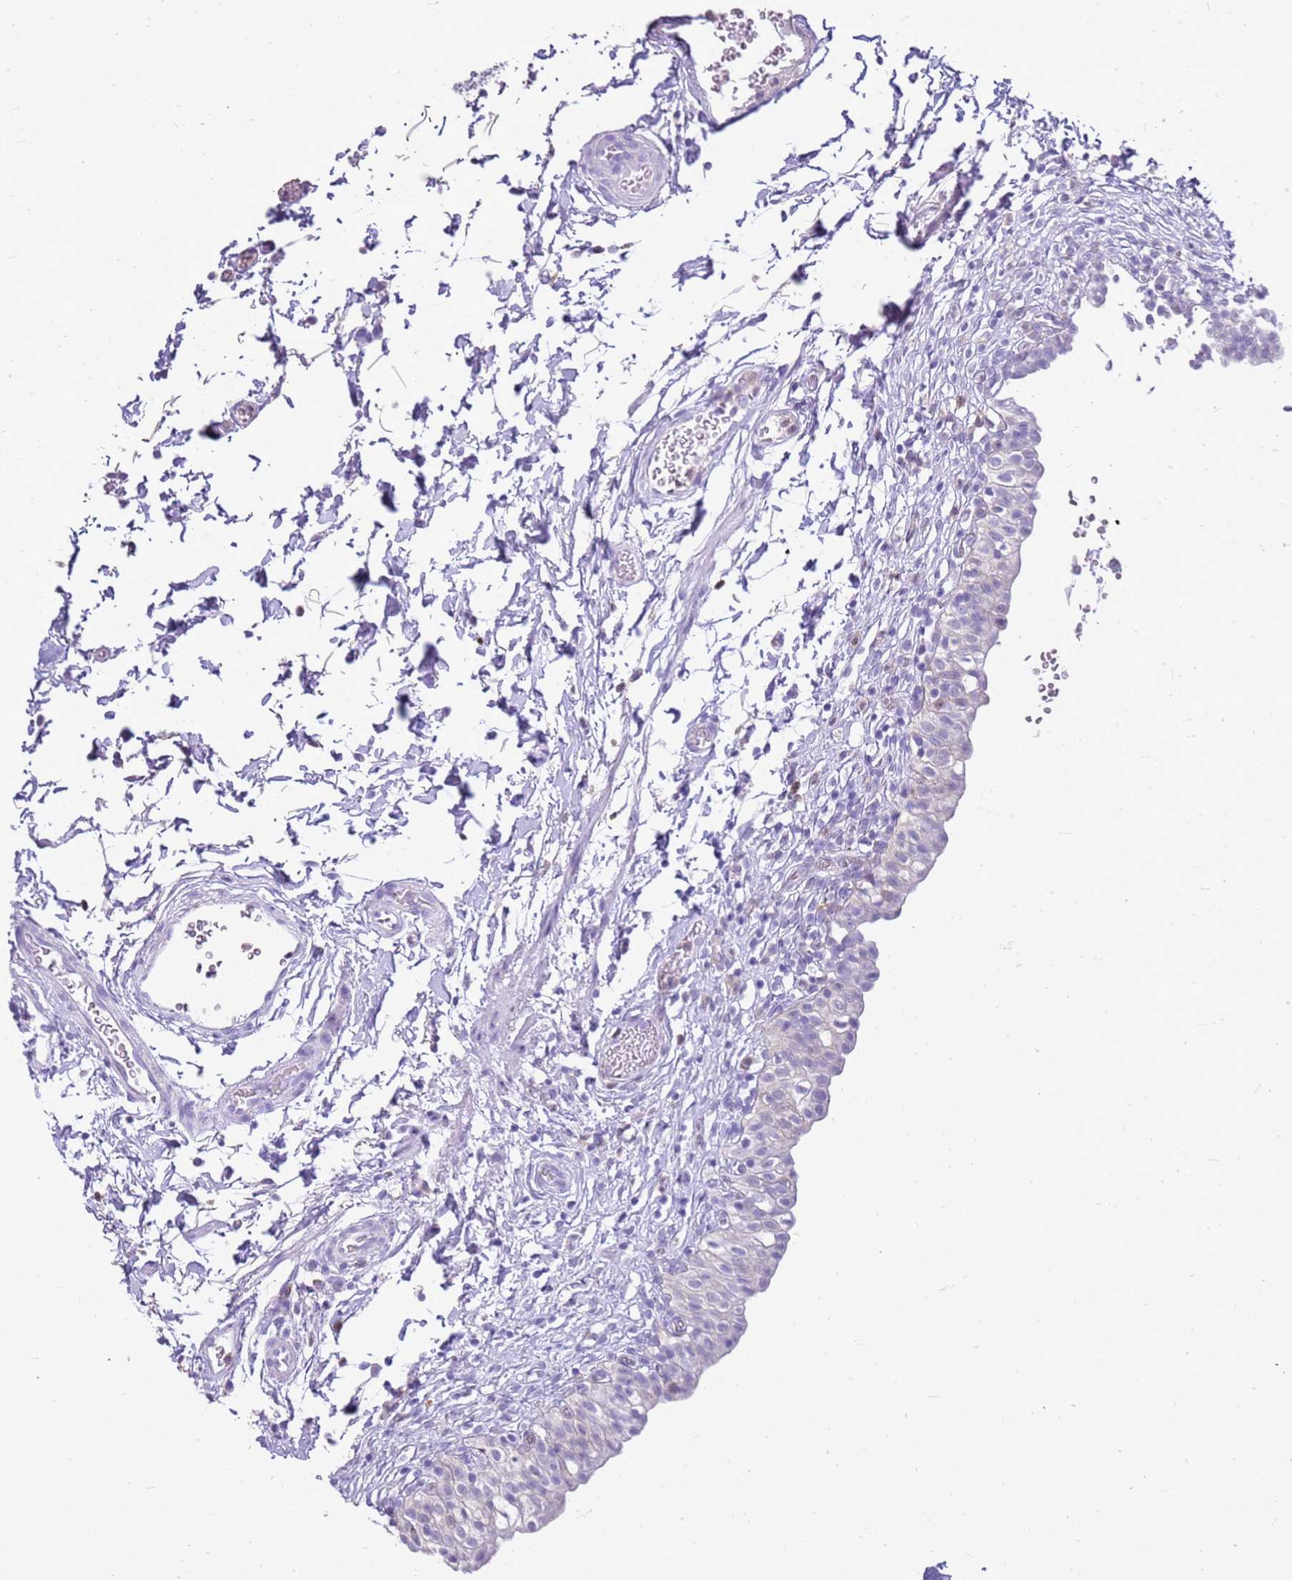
{"staining": {"intensity": "weak", "quantity": "25%-75%", "location": "cytoplasmic/membranous"}, "tissue": "urinary bladder", "cell_type": "Urothelial cells", "image_type": "normal", "snomed": [{"axis": "morphology", "description": "Normal tissue, NOS"}, {"axis": "topography", "description": "Urinary bladder"}, {"axis": "topography", "description": "Peripheral nerve tissue"}], "caption": "Protein expression analysis of benign urinary bladder displays weak cytoplasmic/membranous expression in approximately 25%-75% of urothelial cells. The staining was performed using DAB to visualize the protein expression in brown, while the nuclei were stained in blue with hematoxylin (Magnification: 20x).", "gene": "CSTA", "patient": {"sex": "male", "age": 55}}